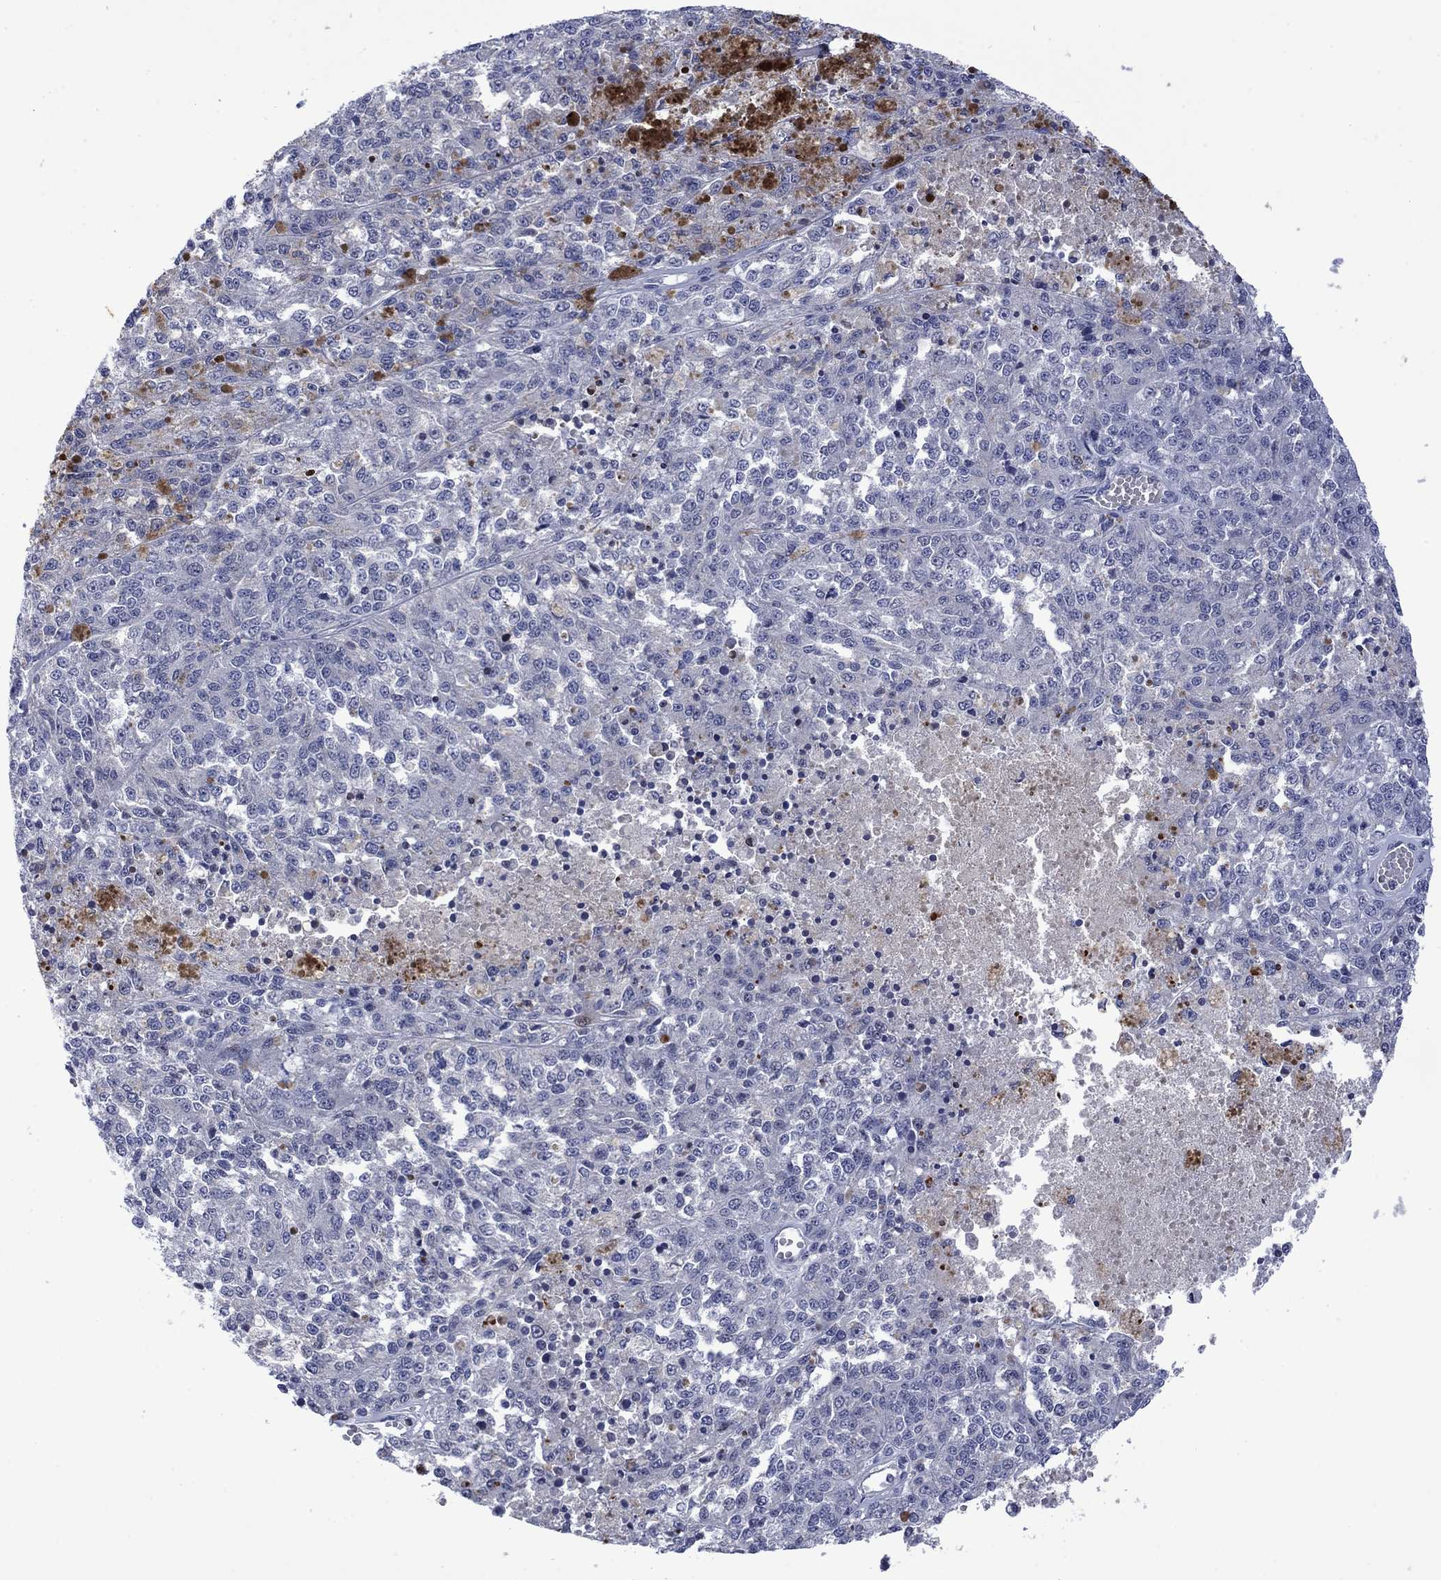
{"staining": {"intensity": "negative", "quantity": "none", "location": "none"}, "tissue": "melanoma", "cell_type": "Tumor cells", "image_type": "cancer", "snomed": [{"axis": "morphology", "description": "Malignant melanoma, Metastatic site"}, {"axis": "topography", "description": "Lymph node"}], "caption": "This photomicrograph is of malignant melanoma (metastatic site) stained with IHC to label a protein in brown with the nuclei are counter-stained blue. There is no expression in tumor cells.", "gene": "AGL", "patient": {"sex": "female", "age": 64}}